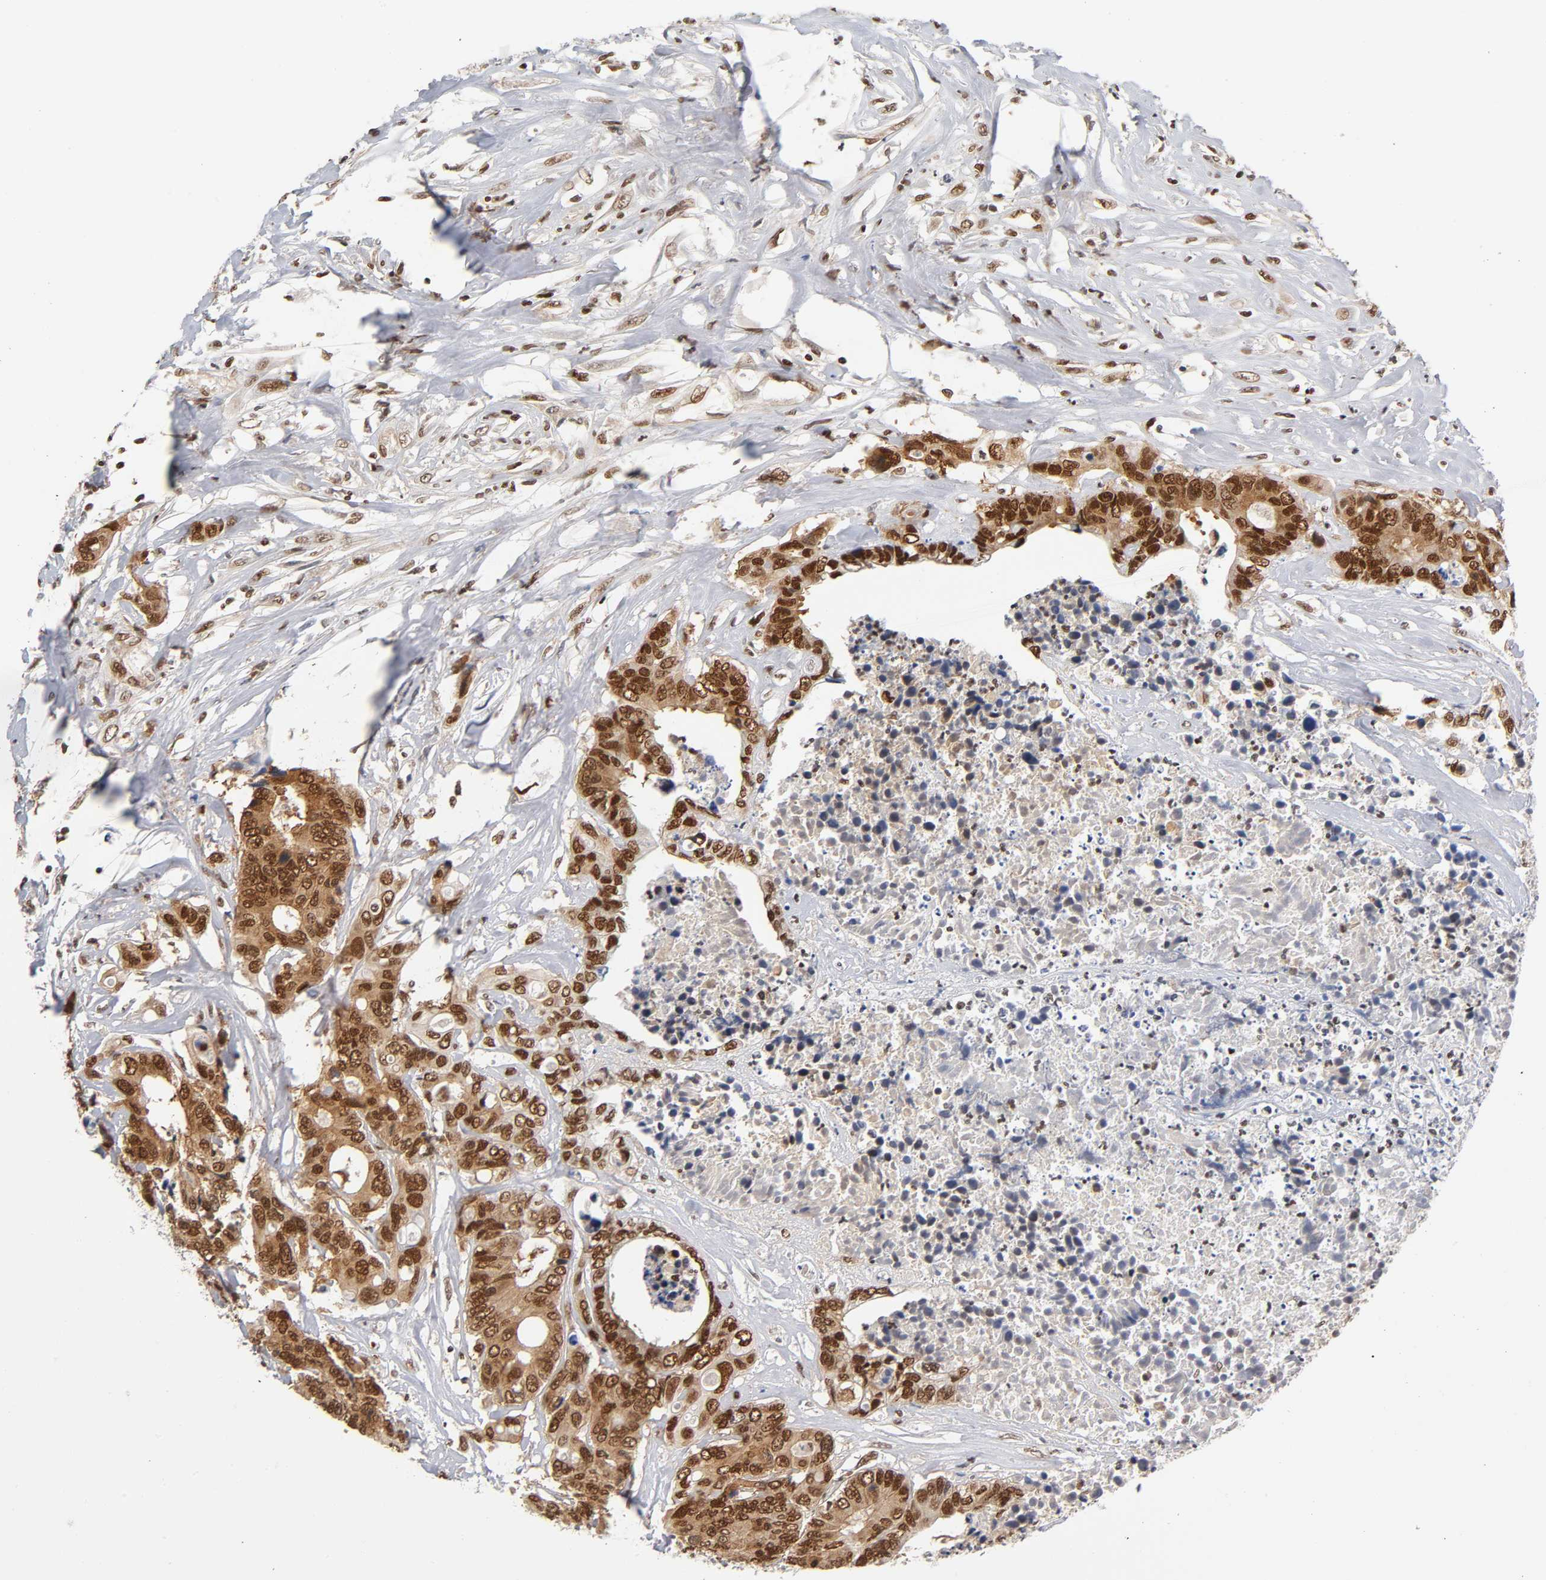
{"staining": {"intensity": "strong", "quantity": ">75%", "location": "cytoplasmic/membranous,nuclear"}, "tissue": "colorectal cancer", "cell_type": "Tumor cells", "image_type": "cancer", "snomed": [{"axis": "morphology", "description": "Adenocarcinoma, NOS"}, {"axis": "topography", "description": "Rectum"}], "caption": "Adenocarcinoma (colorectal) stained with DAB immunohistochemistry (IHC) exhibits high levels of strong cytoplasmic/membranous and nuclear expression in approximately >75% of tumor cells. (DAB IHC with brightfield microscopy, high magnification).", "gene": "ILKAP", "patient": {"sex": "male", "age": 55}}